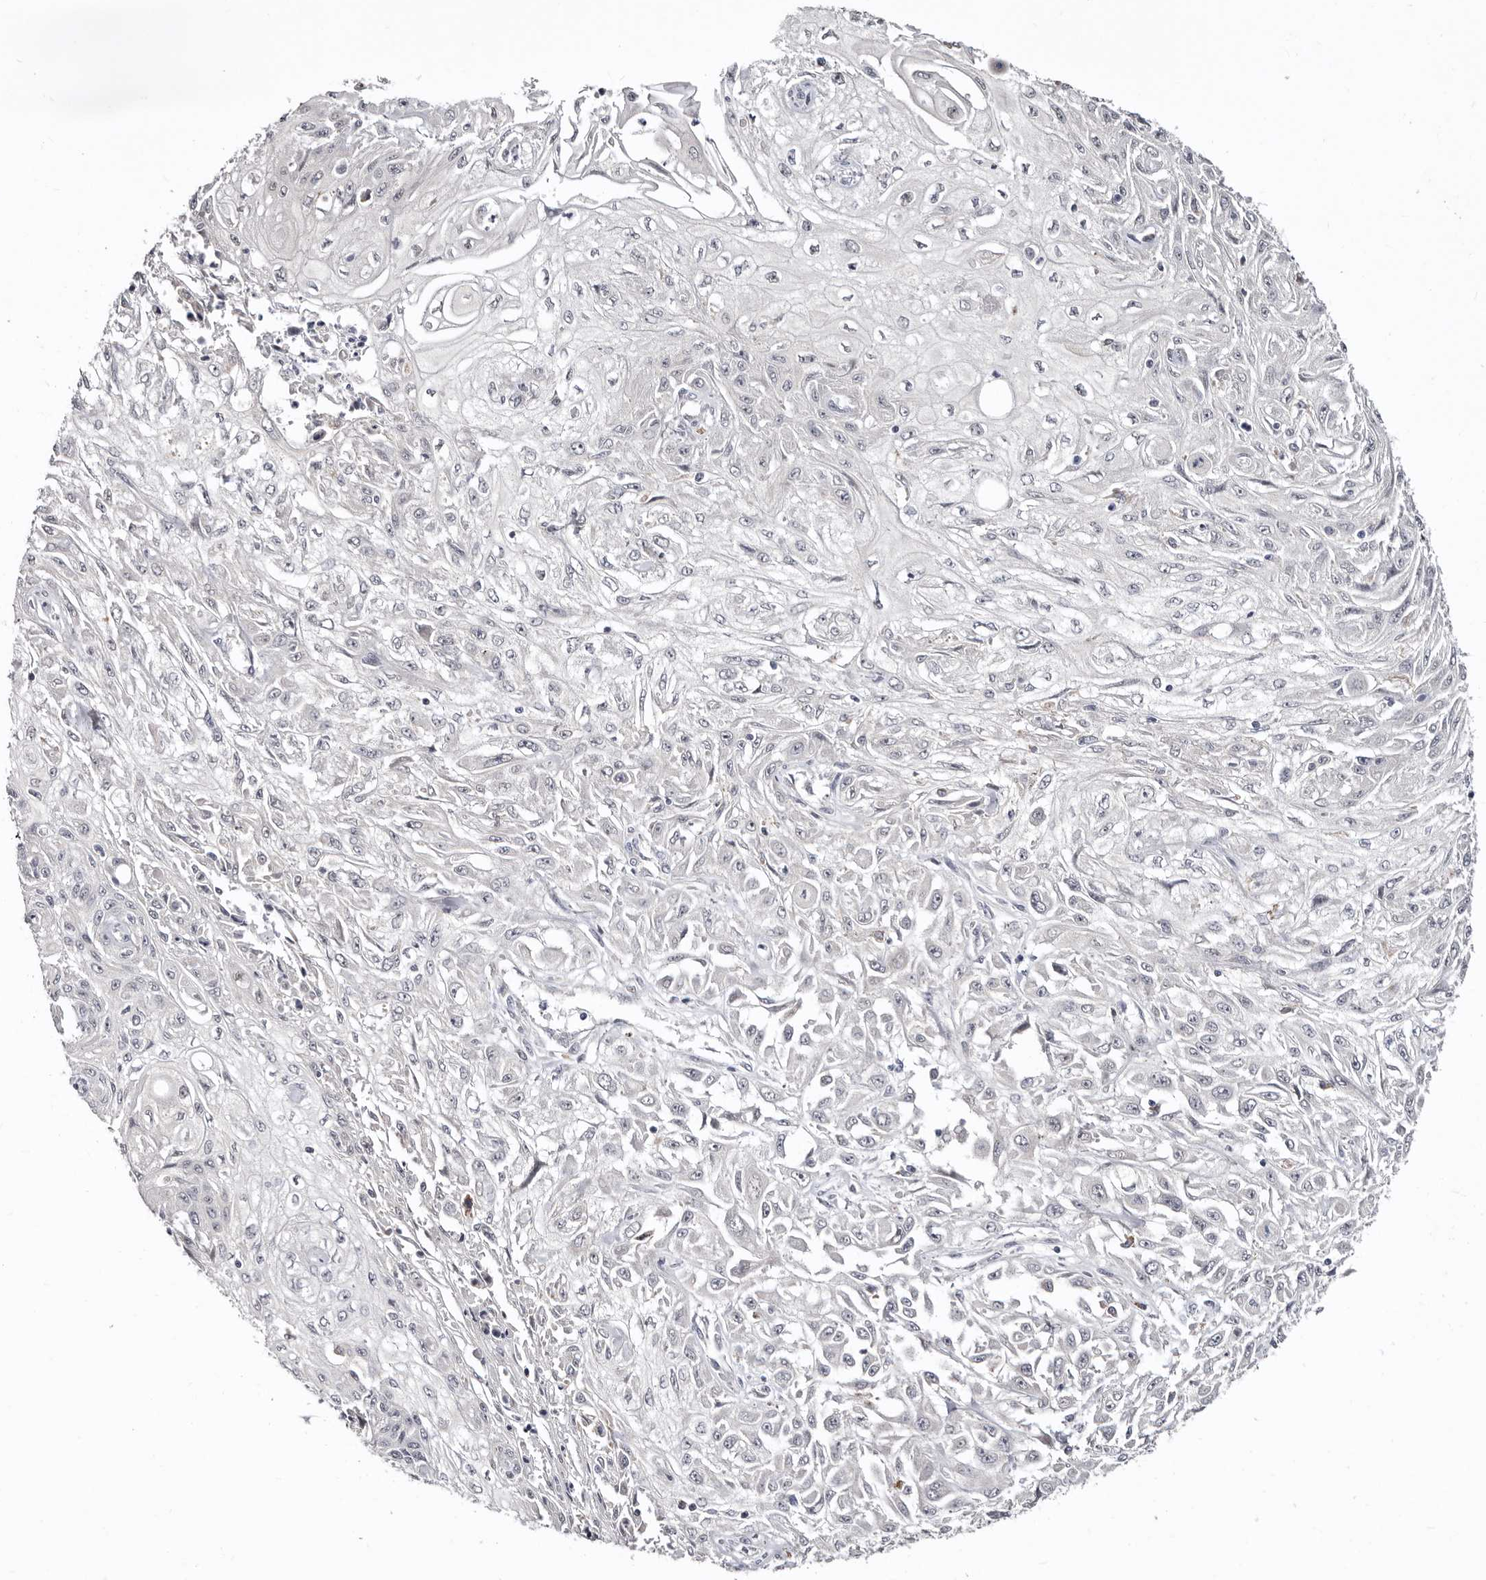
{"staining": {"intensity": "negative", "quantity": "none", "location": "none"}, "tissue": "skin cancer", "cell_type": "Tumor cells", "image_type": "cancer", "snomed": [{"axis": "morphology", "description": "Squamous cell carcinoma, NOS"}, {"axis": "morphology", "description": "Squamous cell carcinoma, metastatic, NOS"}, {"axis": "topography", "description": "Skin"}, {"axis": "topography", "description": "Lymph node"}], "caption": "High power microscopy image of an IHC photomicrograph of skin cancer (squamous cell carcinoma), revealing no significant positivity in tumor cells.", "gene": "KLHL4", "patient": {"sex": "male", "age": 75}}